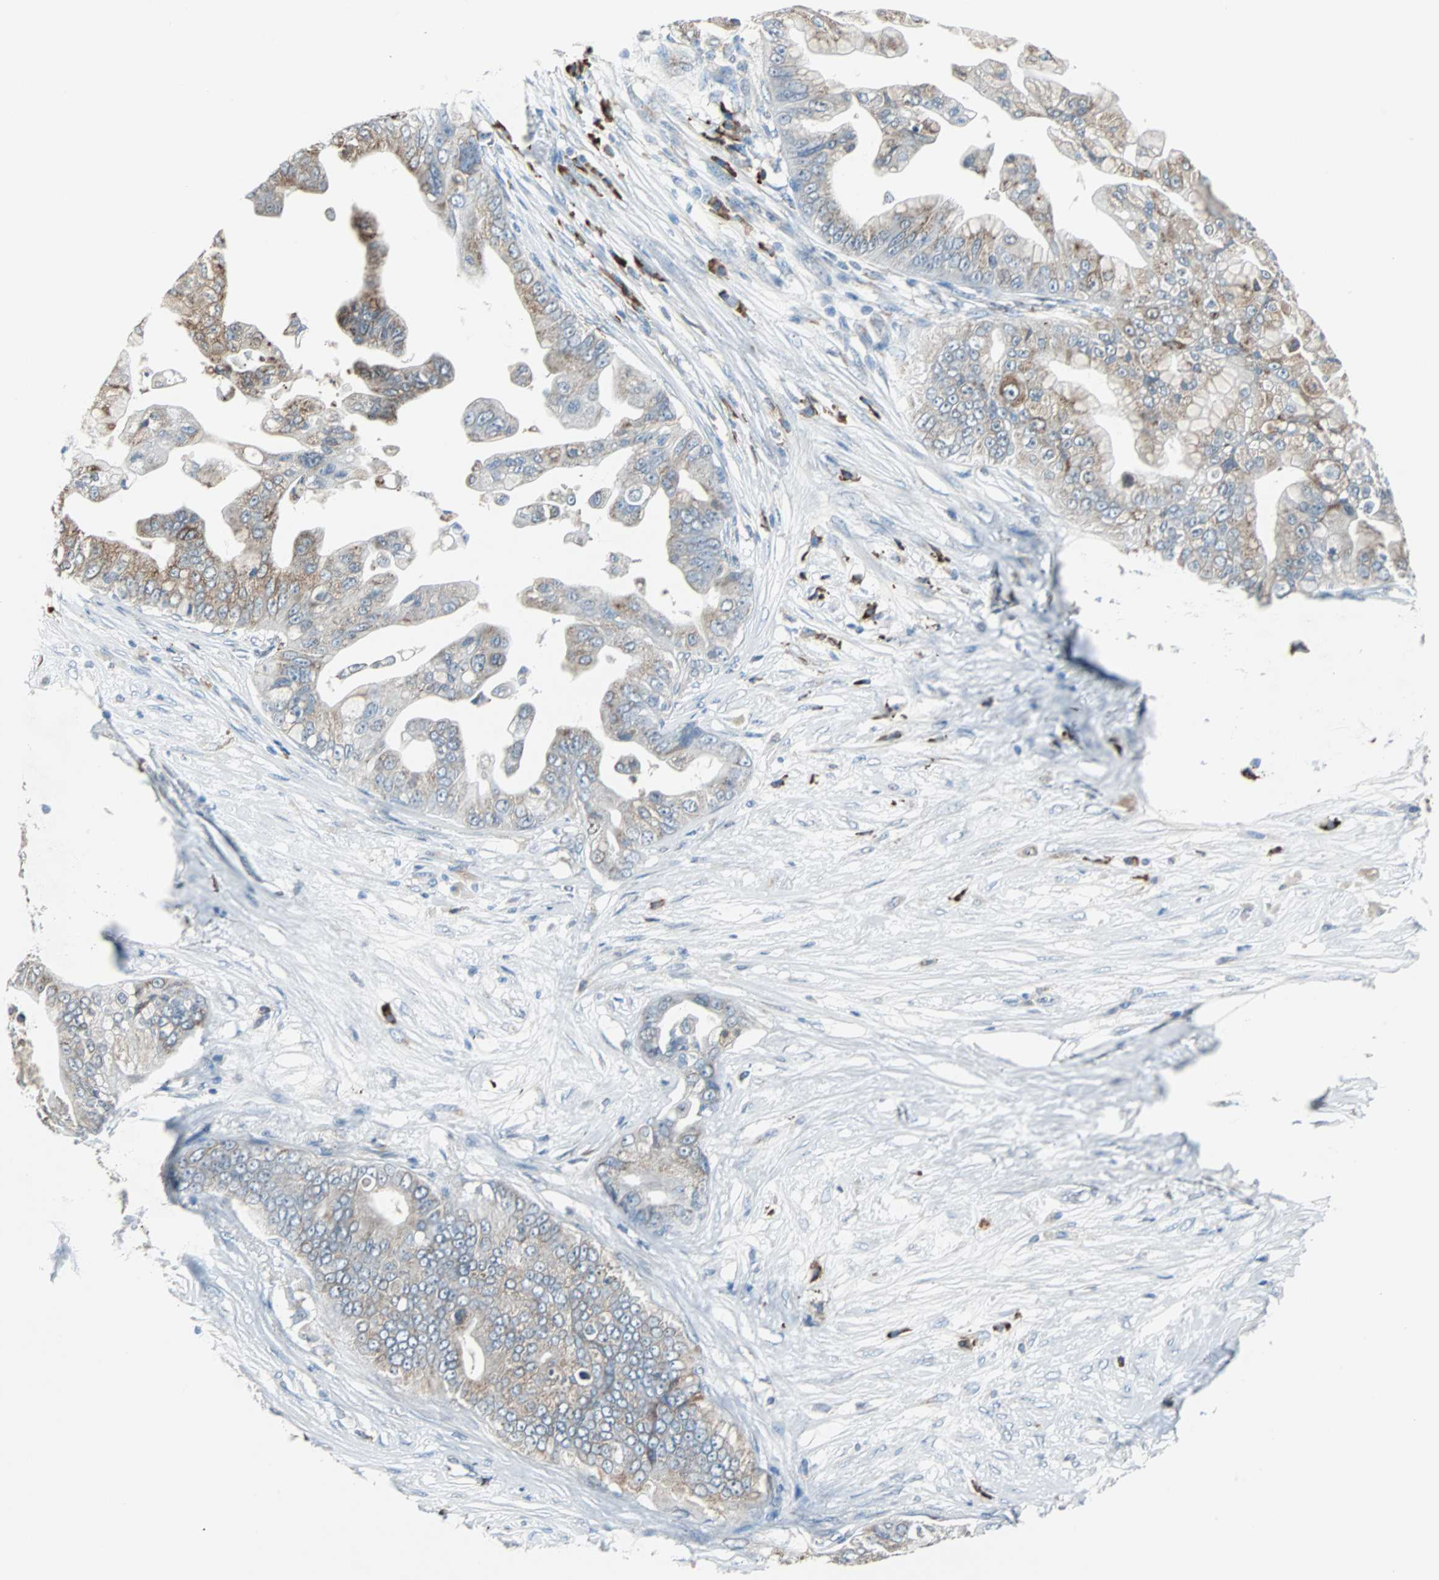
{"staining": {"intensity": "weak", "quantity": ">75%", "location": "cytoplasmic/membranous"}, "tissue": "pancreatic cancer", "cell_type": "Tumor cells", "image_type": "cancer", "snomed": [{"axis": "morphology", "description": "Adenocarcinoma, NOS"}, {"axis": "topography", "description": "Pancreas"}], "caption": "Immunohistochemical staining of pancreatic cancer (adenocarcinoma) reveals weak cytoplasmic/membranous protein expression in about >75% of tumor cells.", "gene": "PDIA4", "patient": {"sex": "female", "age": 75}}